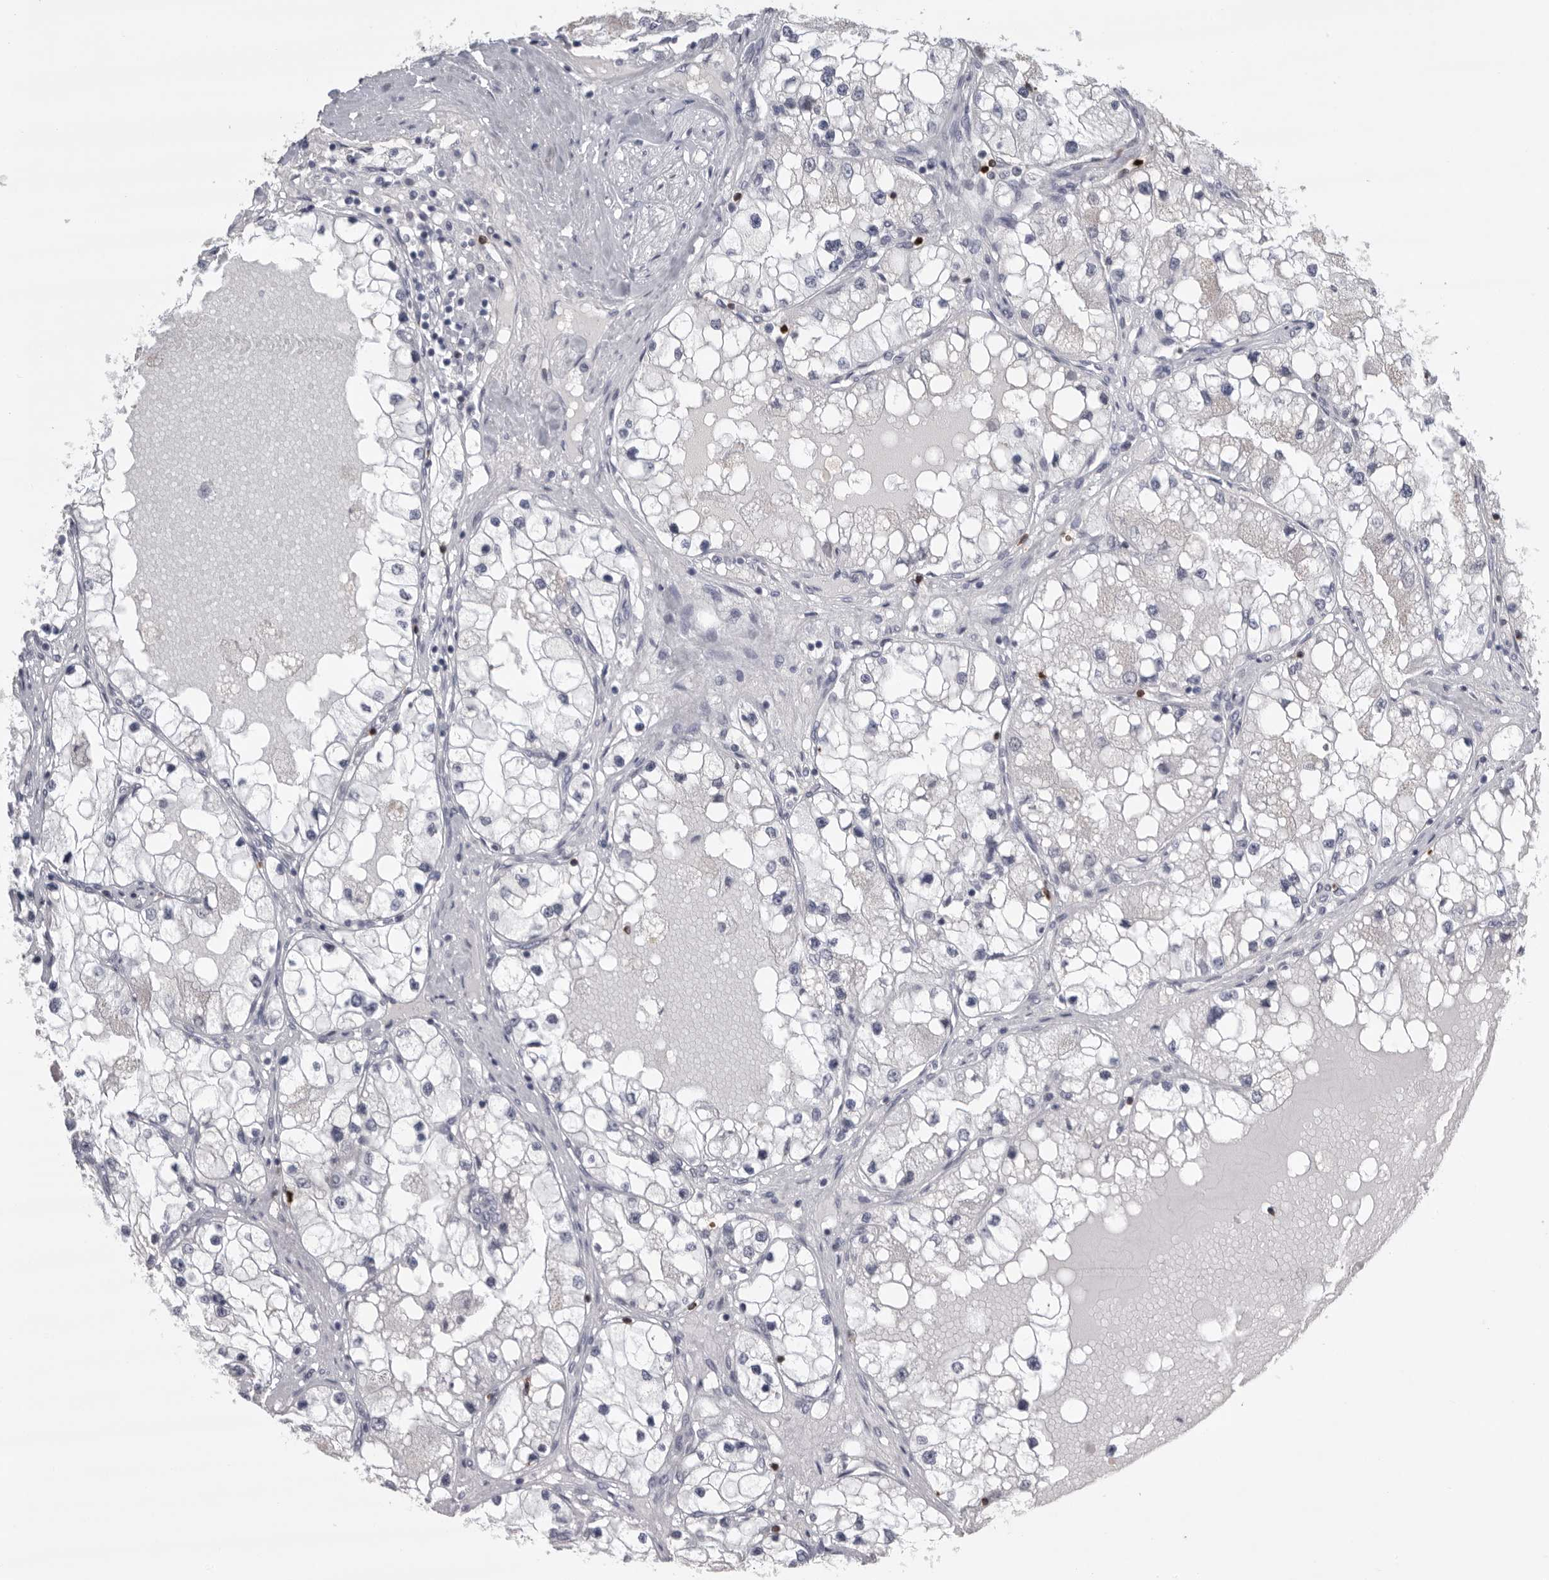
{"staining": {"intensity": "negative", "quantity": "none", "location": "none"}, "tissue": "renal cancer", "cell_type": "Tumor cells", "image_type": "cancer", "snomed": [{"axis": "morphology", "description": "Adenocarcinoma, NOS"}, {"axis": "topography", "description": "Kidney"}], "caption": "There is no significant staining in tumor cells of renal cancer (adenocarcinoma). Nuclei are stained in blue.", "gene": "GNLY", "patient": {"sex": "male", "age": 68}}